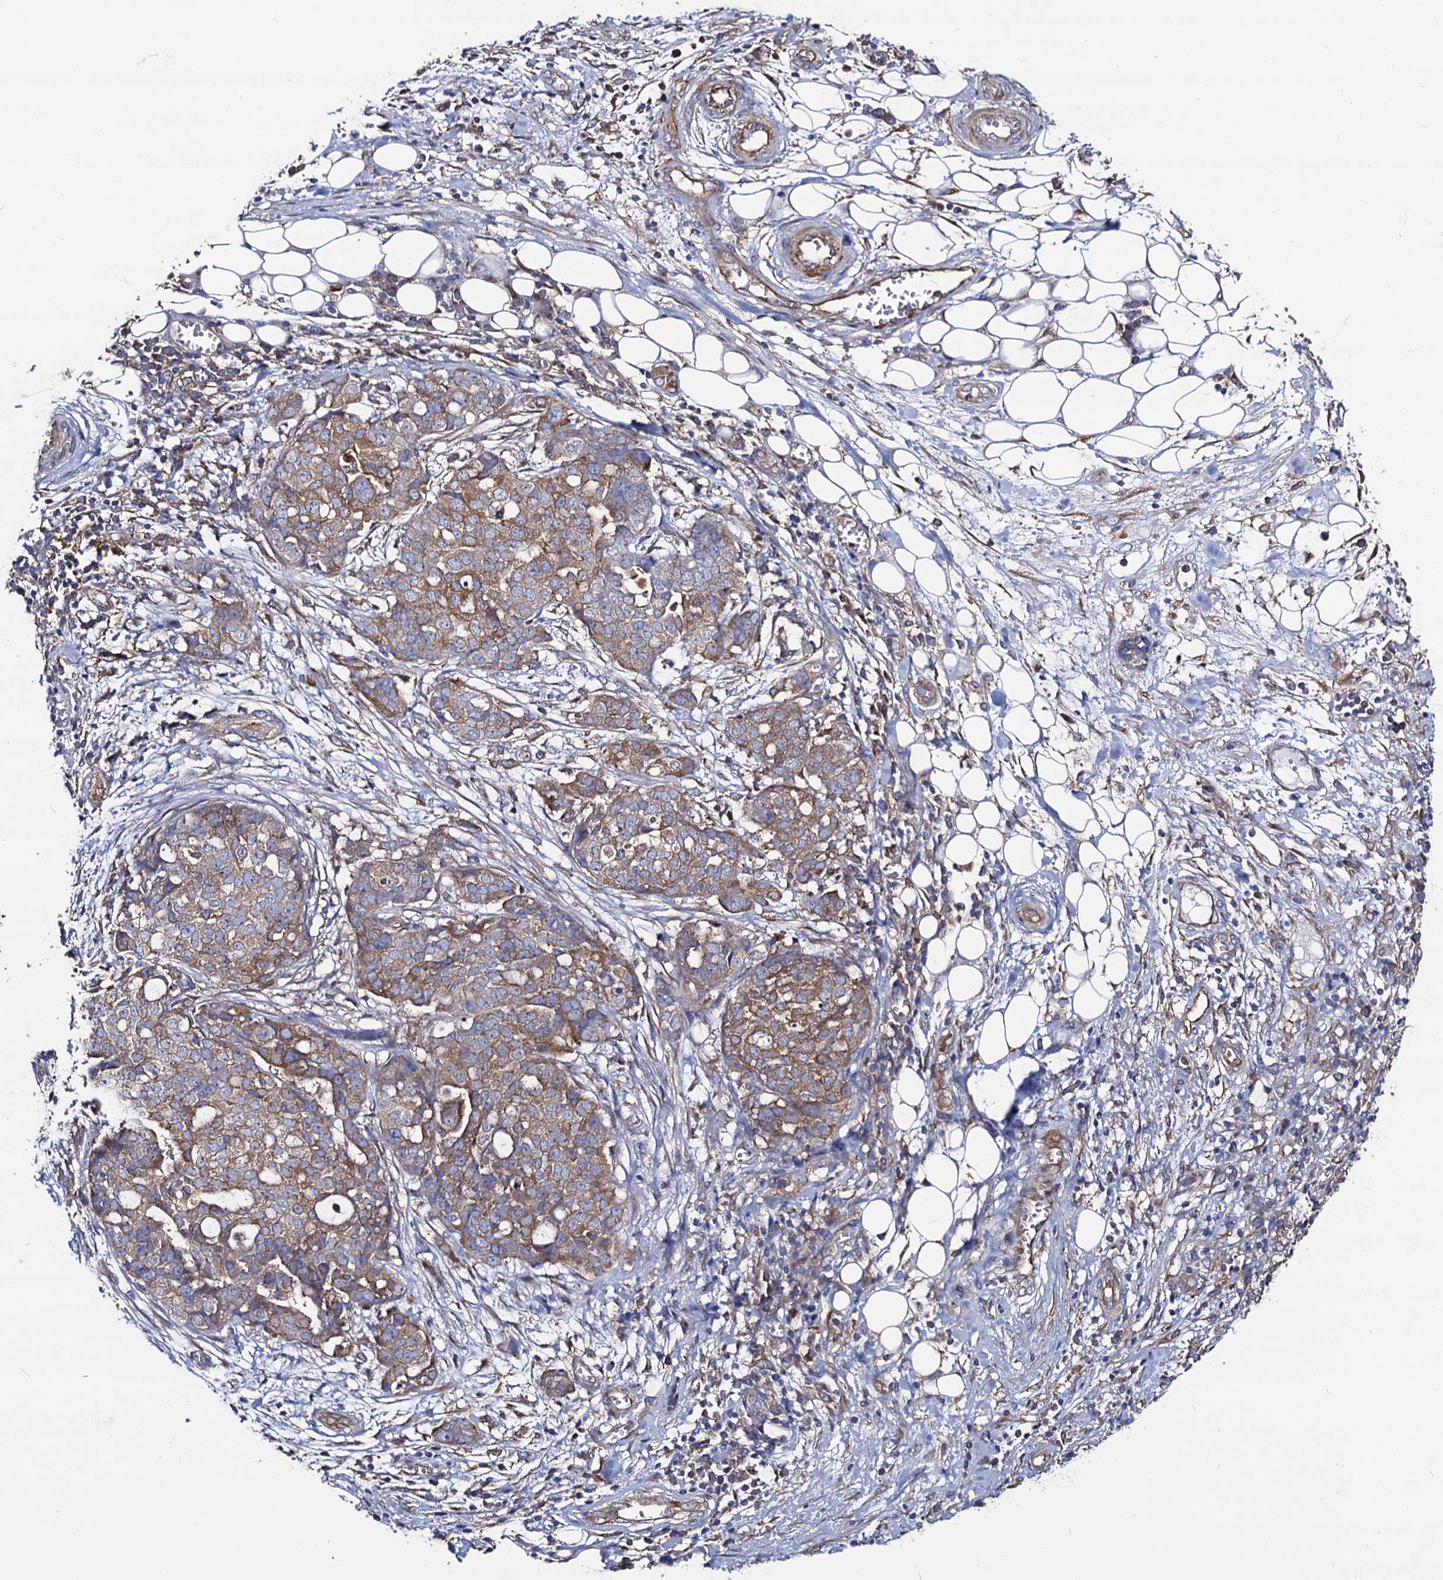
{"staining": {"intensity": "moderate", "quantity": ">75%", "location": "cytoplasmic/membranous"}, "tissue": "ovarian cancer", "cell_type": "Tumor cells", "image_type": "cancer", "snomed": [{"axis": "morphology", "description": "Cystadenocarcinoma, serous, NOS"}, {"axis": "topography", "description": "Soft tissue"}, {"axis": "topography", "description": "Ovary"}], "caption": "Immunohistochemical staining of ovarian serous cystadenocarcinoma displays moderate cytoplasmic/membranous protein expression in approximately >75% of tumor cells.", "gene": "DYDC1", "patient": {"sex": "female", "age": 57}}